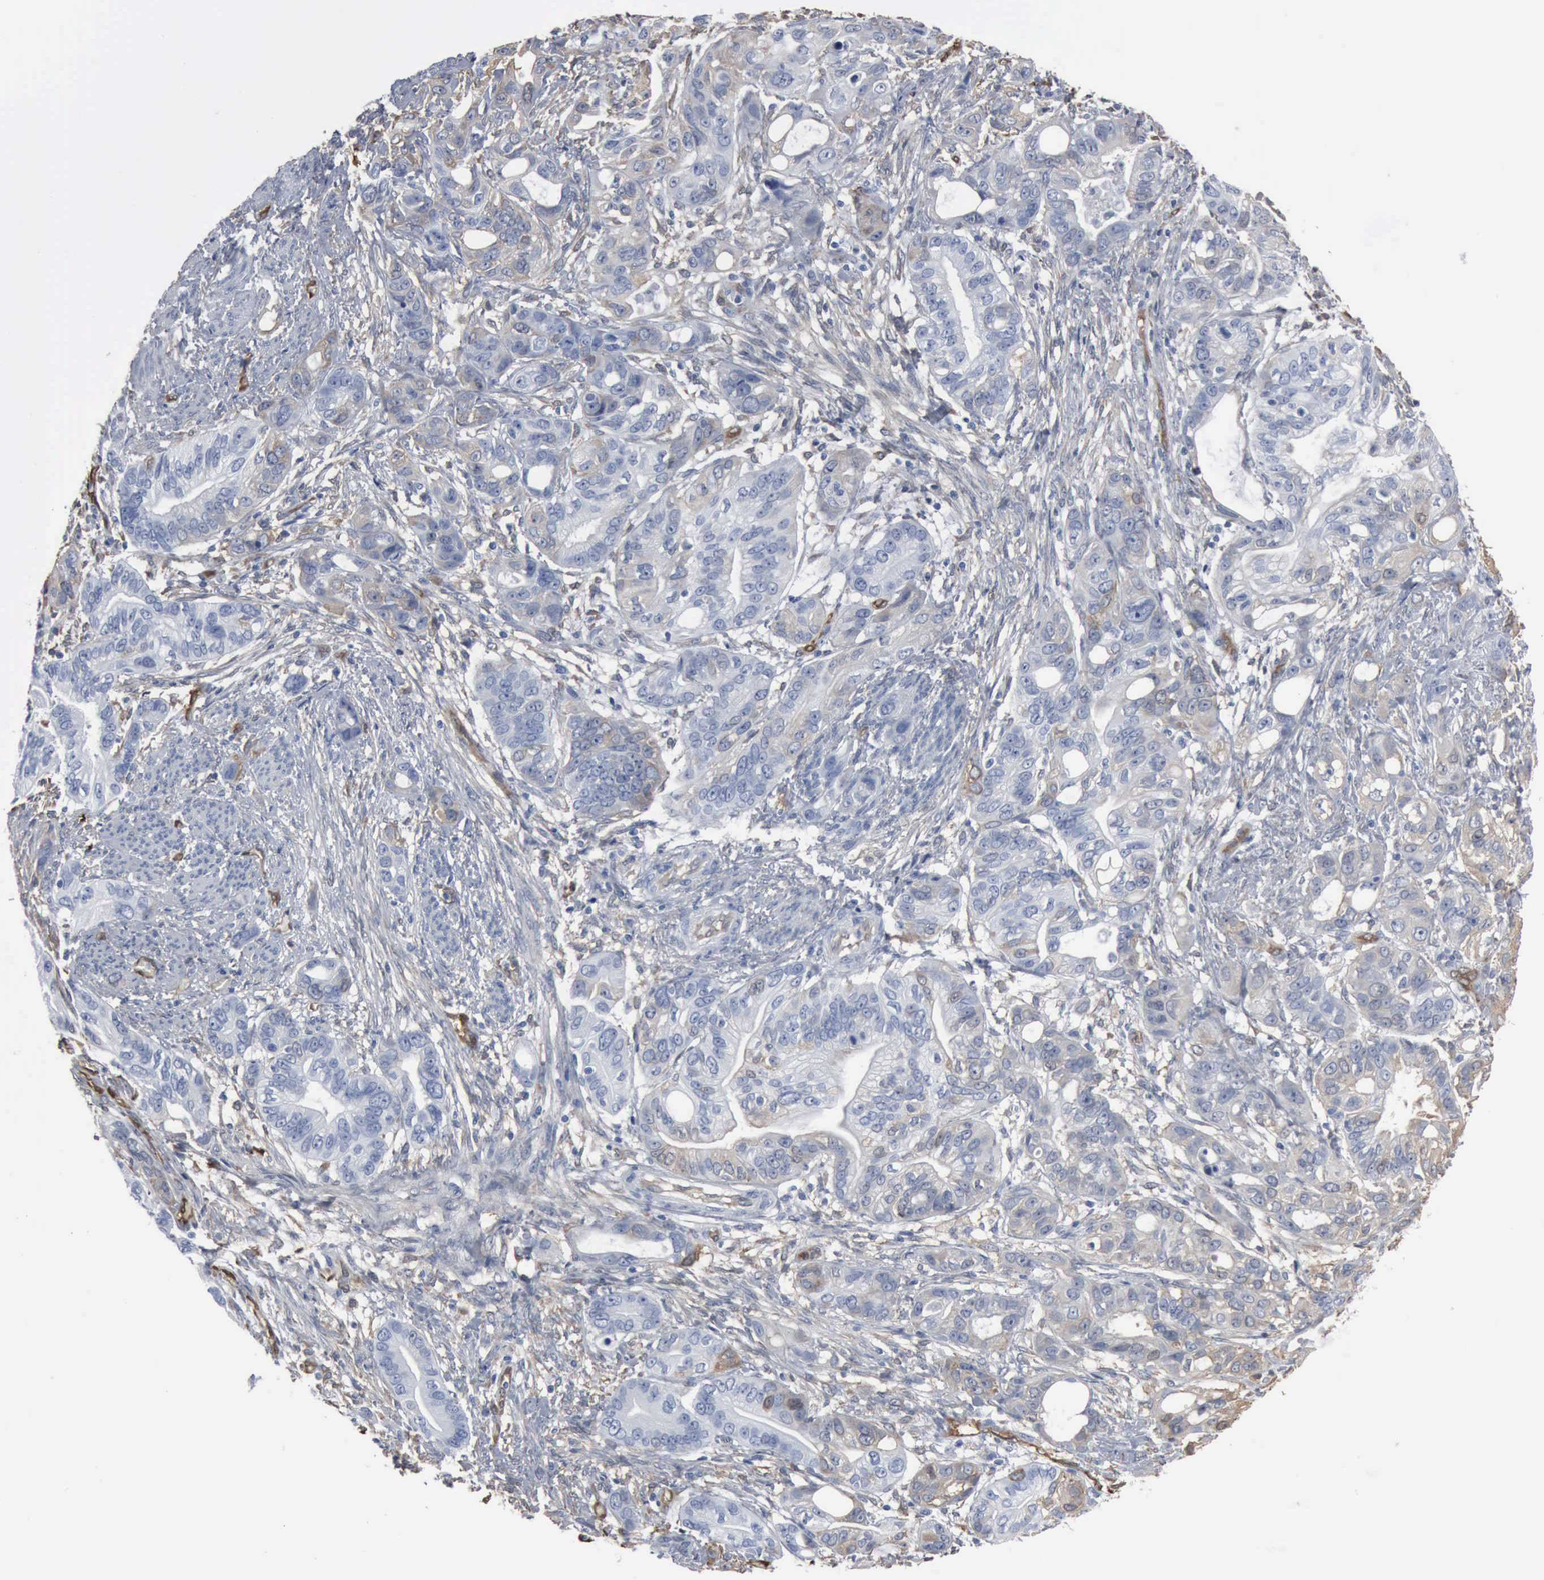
{"staining": {"intensity": "negative", "quantity": "none", "location": "none"}, "tissue": "stomach cancer", "cell_type": "Tumor cells", "image_type": "cancer", "snomed": [{"axis": "morphology", "description": "Adenocarcinoma, NOS"}, {"axis": "topography", "description": "Stomach, upper"}], "caption": "This micrograph is of adenocarcinoma (stomach) stained with immunohistochemistry (IHC) to label a protein in brown with the nuclei are counter-stained blue. There is no positivity in tumor cells. (DAB (3,3'-diaminobenzidine) IHC visualized using brightfield microscopy, high magnification).", "gene": "FSCN1", "patient": {"sex": "male", "age": 47}}